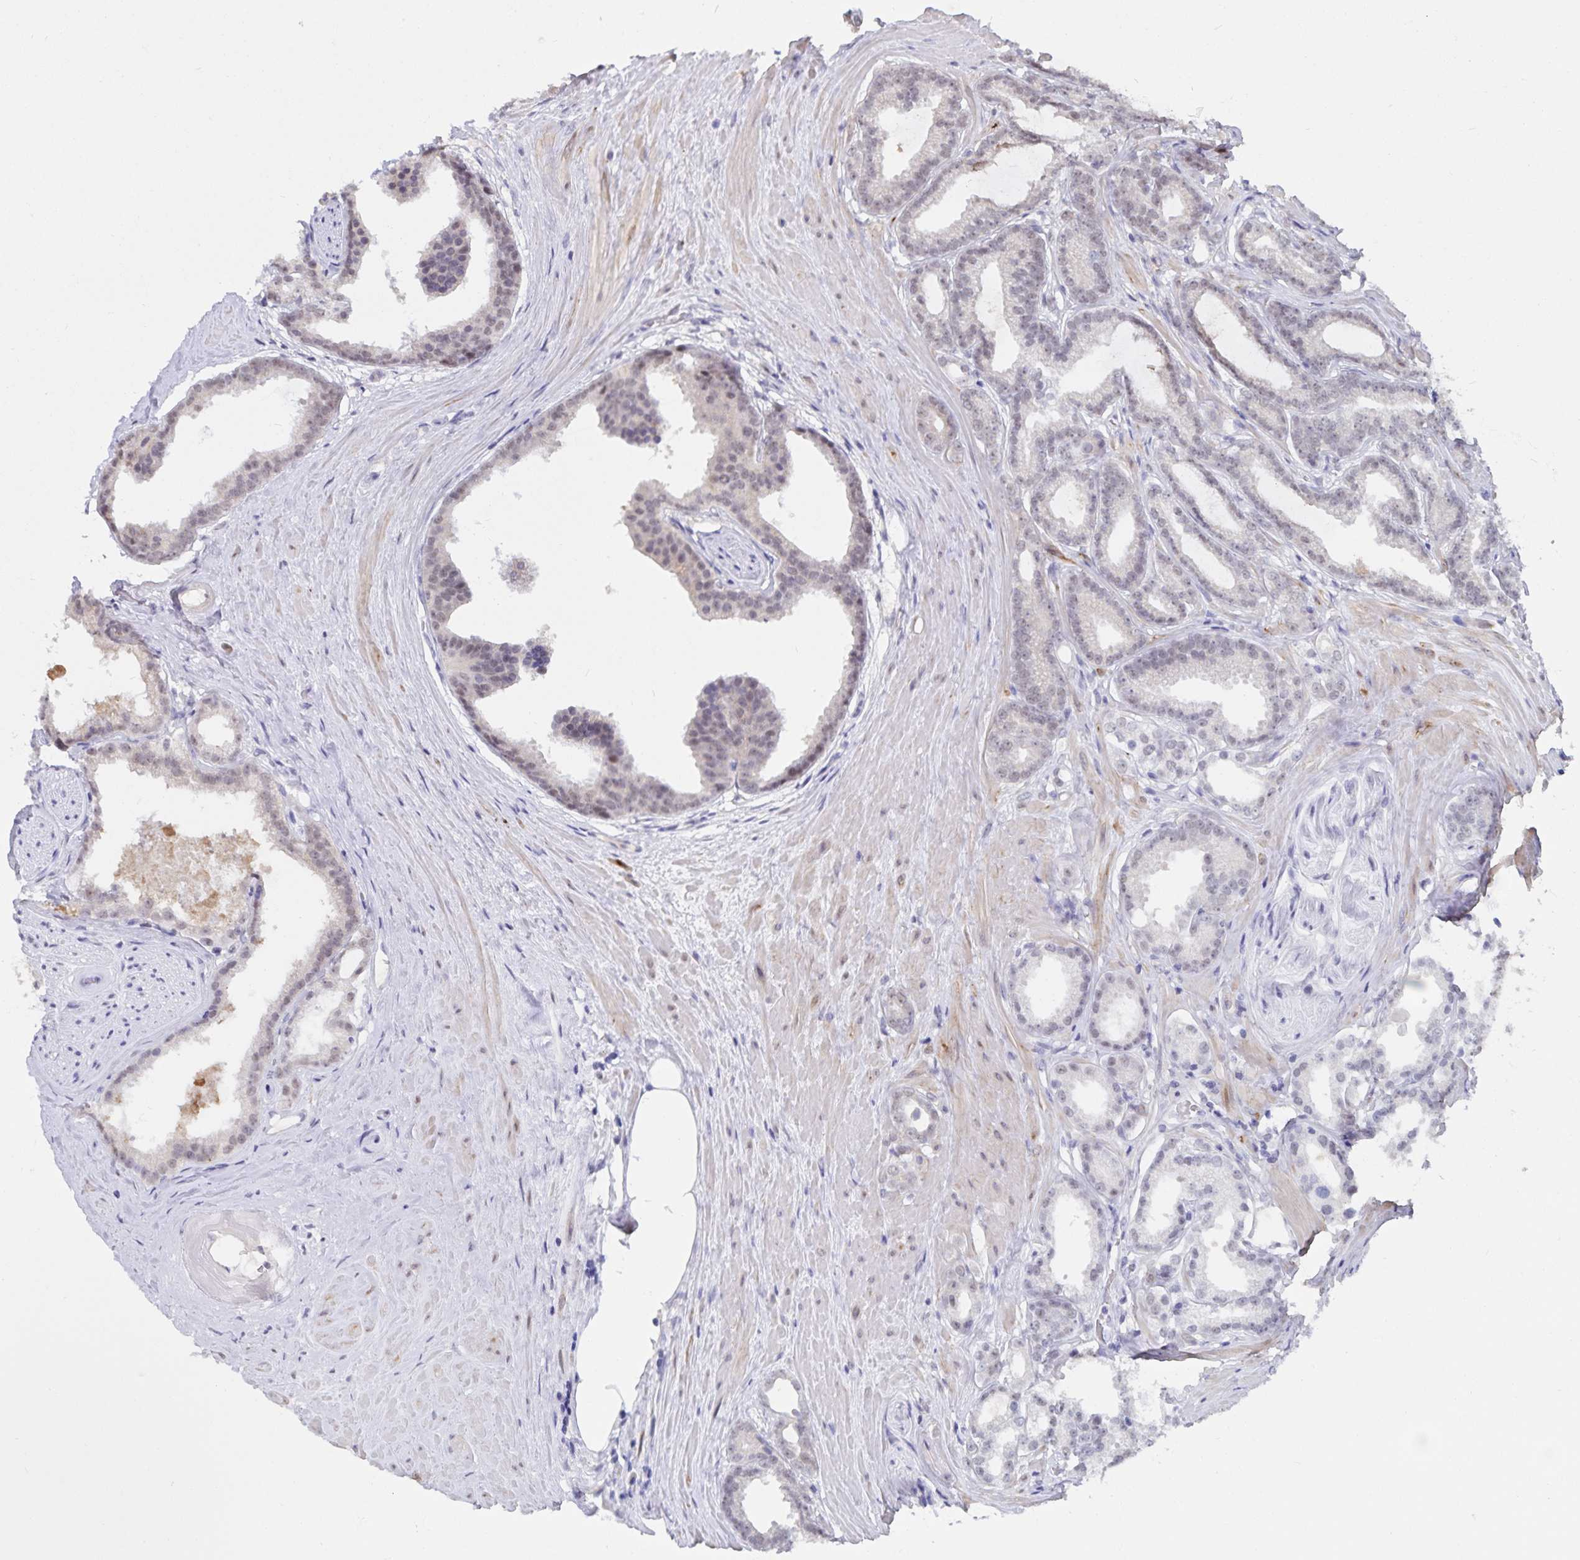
{"staining": {"intensity": "weak", "quantity": "<25%", "location": "nuclear"}, "tissue": "prostate cancer", "cell_type": "Tumor cells", "image_type": "cancer", "snomed": [{"axis": "morphology", "description": "Adenocarcinoma, Low grade"}, {"axis": "topography", "description": "Prostate"}], "caption": "The micrograph exhibits no staining of tumor cells in prostate low-grade adenocarcinoma.", "gene": "ATP2A2", "patient": {"sex": "male", "age": 65}}